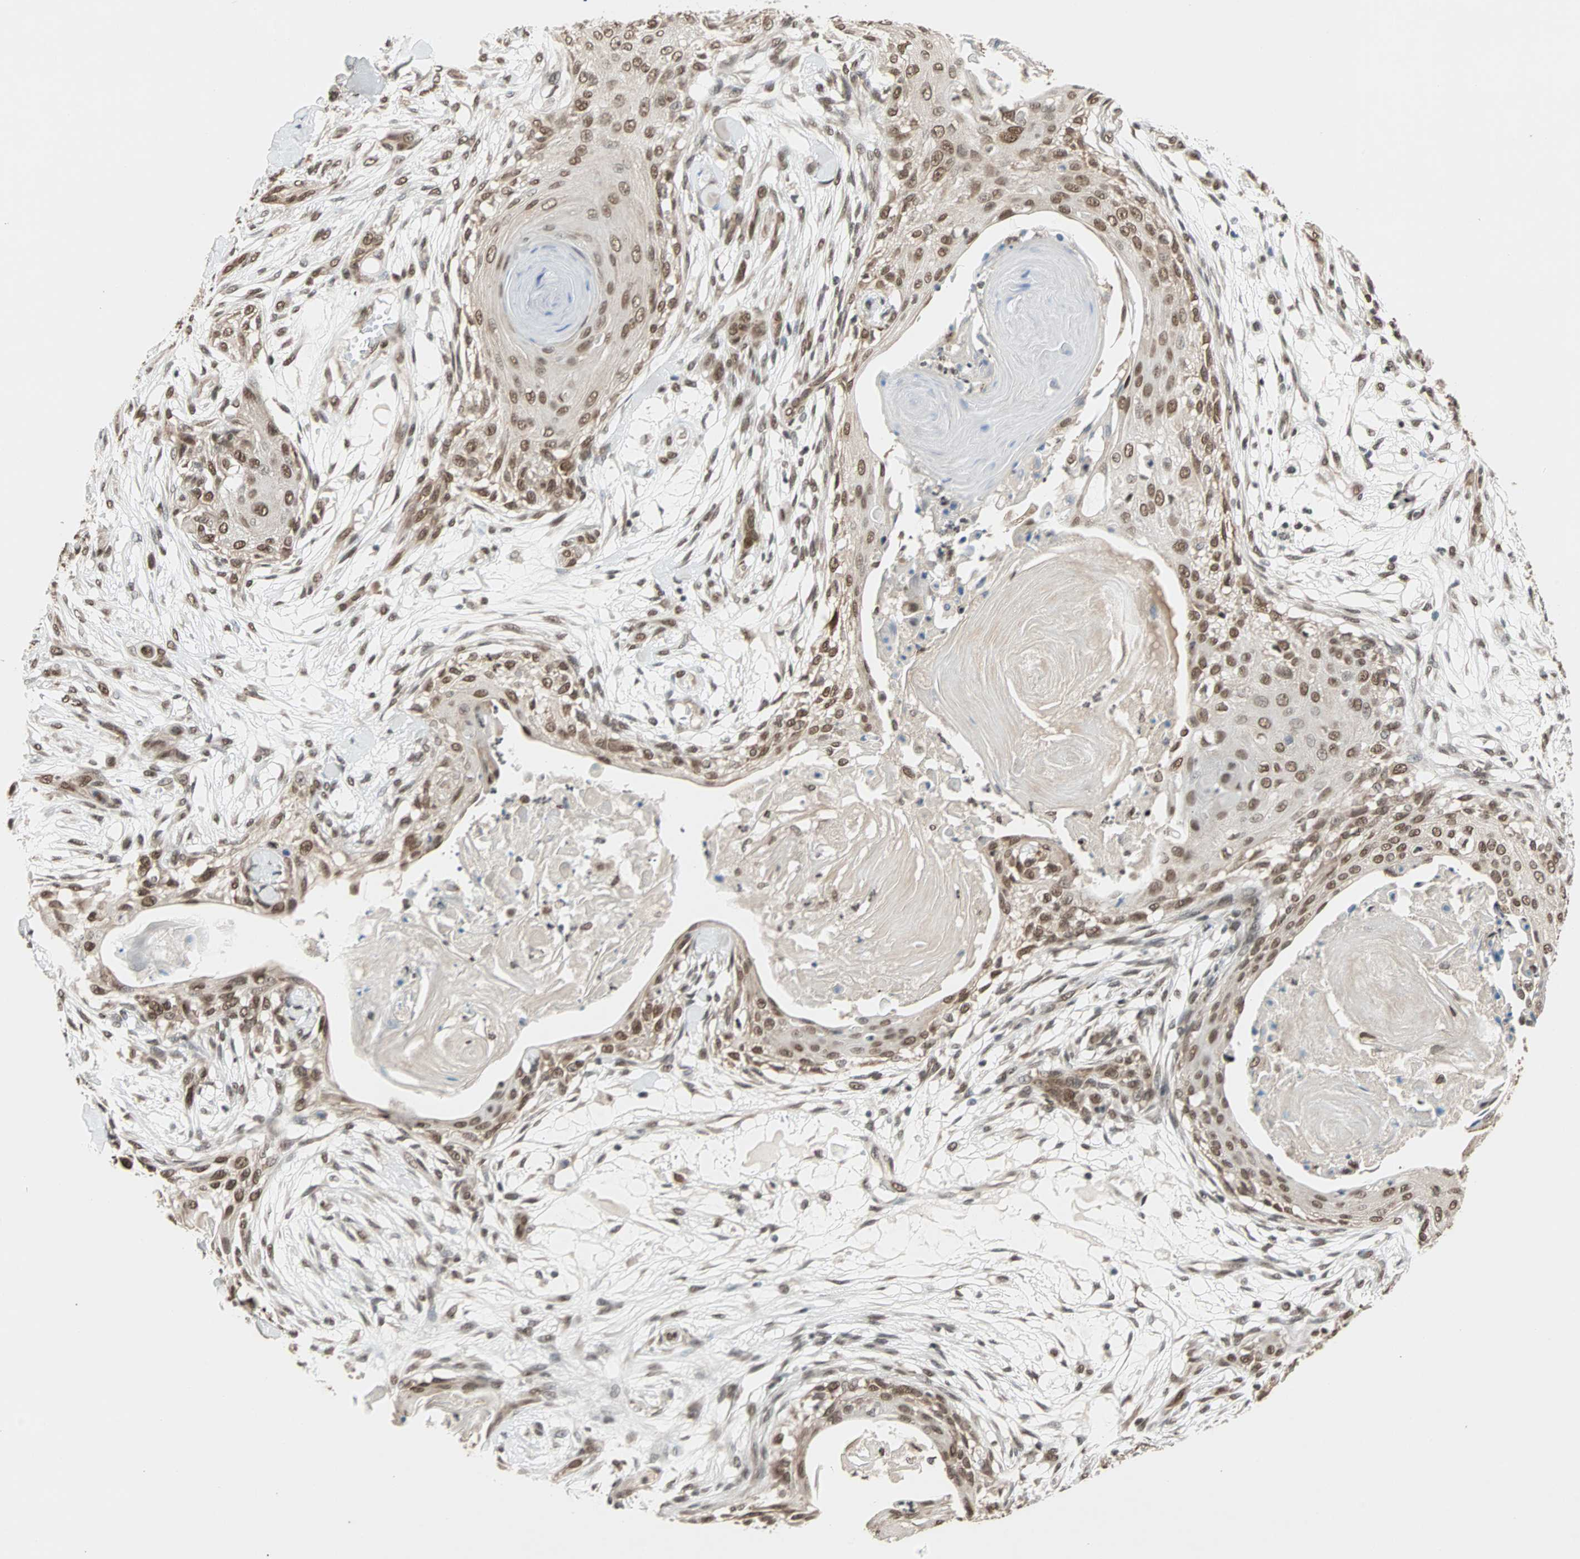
{"staining": {"intensity": "moderate", "quantity": ">75%", "location": "nuclear"}, "tissue": "skin cancer", "cell_type": "Tumor cells", "image_type": "cancer", "snomed": [{"axis": "morphology", "description": "Squamous cell carcinoma, NOS"}, {"axis": "topography", "description": "Skin"}], "caption": "Immunohistochemical staining of skin cancer demonstrates medium levels of moderate nuclear positivity in about >75% of tumor cells. Ihc stains the protein of interest in brown and the nuclei are stained blue.", "gene": "DAZAP1", "patient": {"sex": "female", "age": 59}}